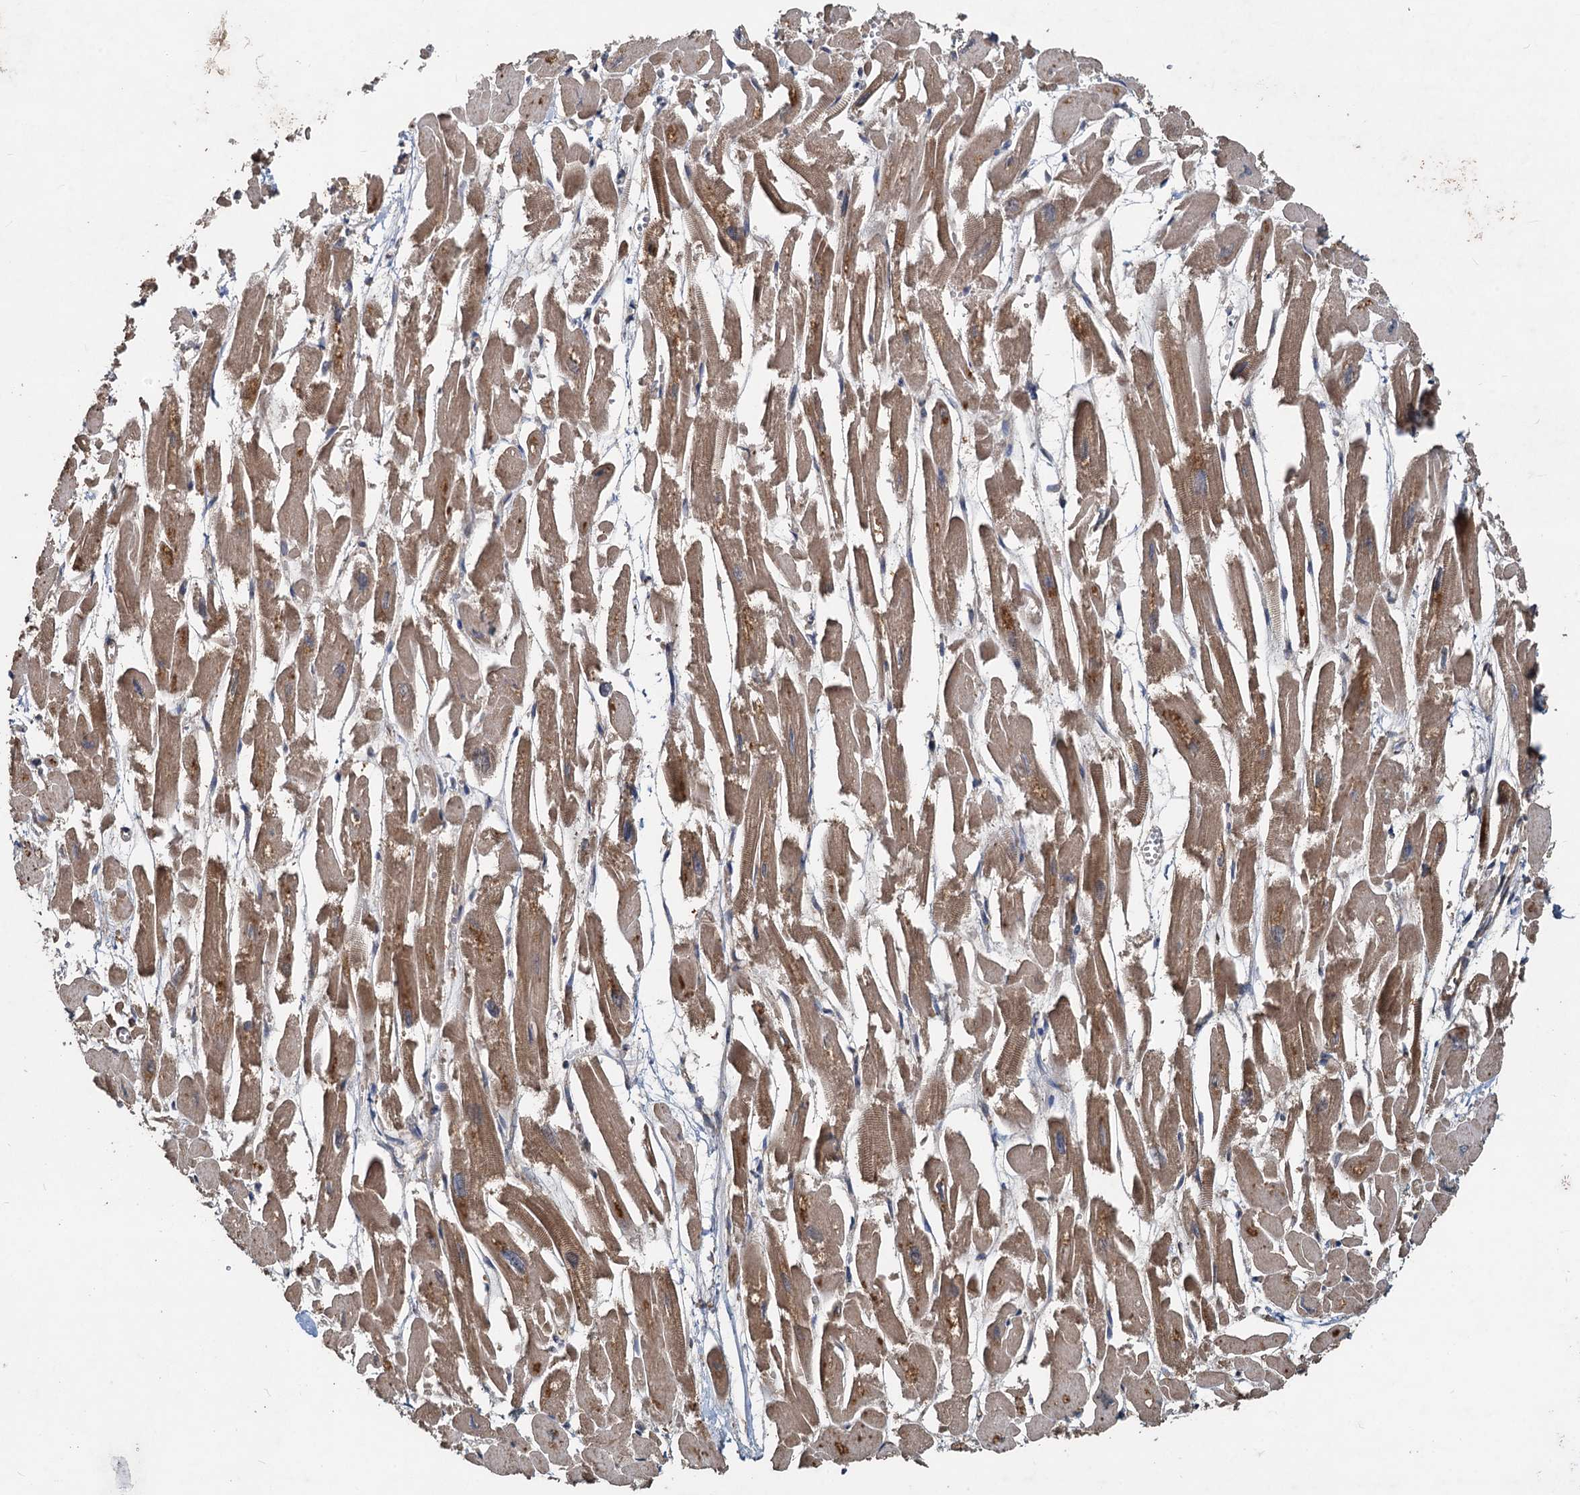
{"staining": {"intensity": "moderate", "quantity": "25%-75%", "location": "cytoplasmic/membranous"}, "tissue": "heart muscle", "cell_type": "Cardiomyocytes", "image_type": "normal", "snomed": [{"axis": "morphology", "description": "Normal tissue, NOS"}, {"axis": "topography", "description": "Heart"}], "caption": "The photomicrograph reveals staining of unremarkable heart muscle, revealing moderate cytoplasmic/membranous protein staining (brown color) within cardiomyocytes. (Brightfield microscopy of DAB IHC at high magnification).", "gene": "HYI", "patient": {"sex": "male", "age": 54}}